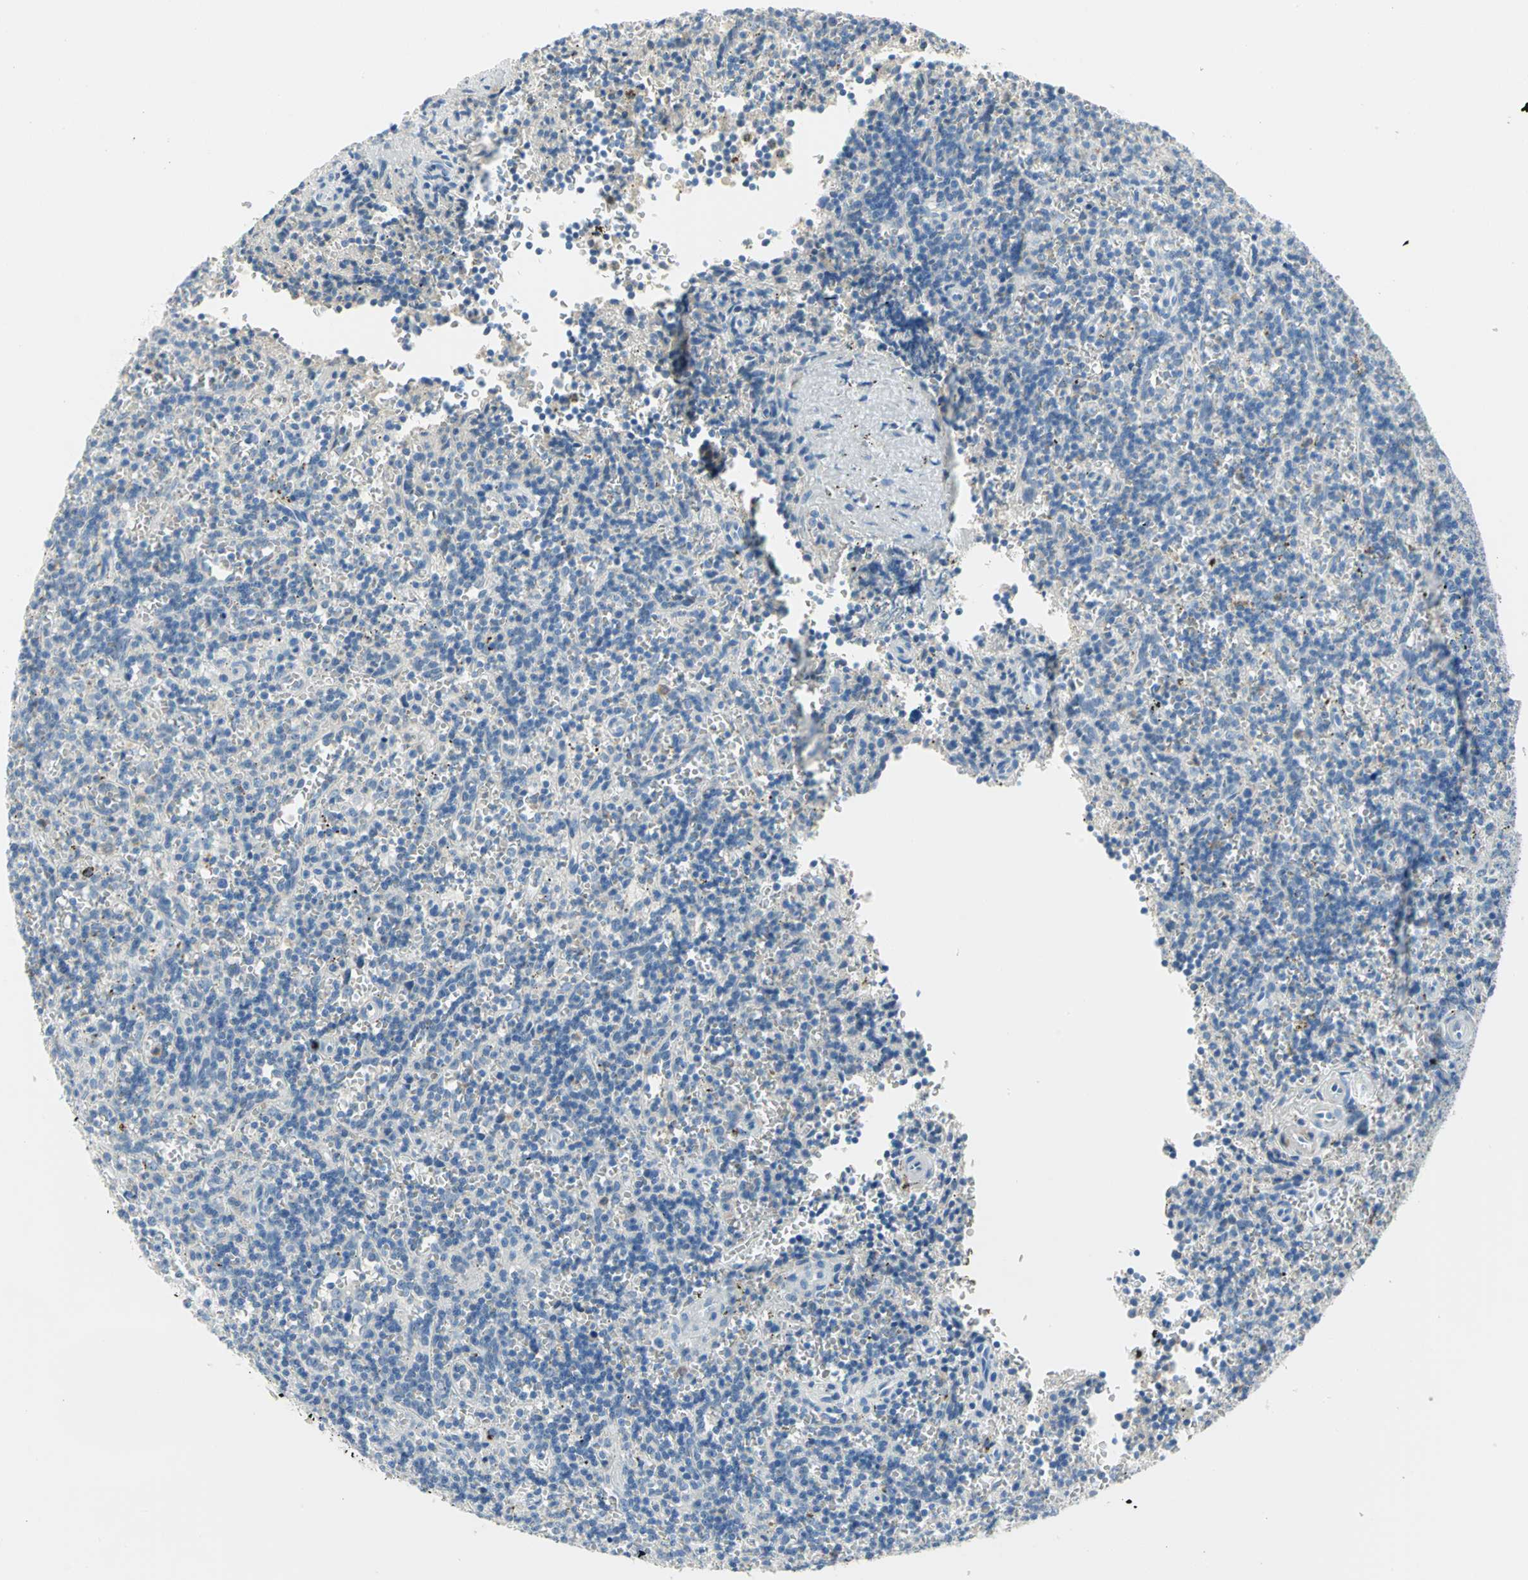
{"staining": {"intensity": "negative", "quantity": "none", "location": "none"}, "tissue": "lymphoma", "cell_type": "Tumor cells", "image_type": "cancer", "snomed": [{"axis": "morphology", "description": "Malignant lymphoma, non-Hodgkin's type, Low grade"}, {"axis": "topography", "description": "Spleen"}], "caption": "The histopathology image demonstrates no significant expression in tumor cells of low-grade malignant lymphoma, non-Hodgkin's type.", "gene": "ZIC1", "patient": {"sex": "male", "age": 73}}